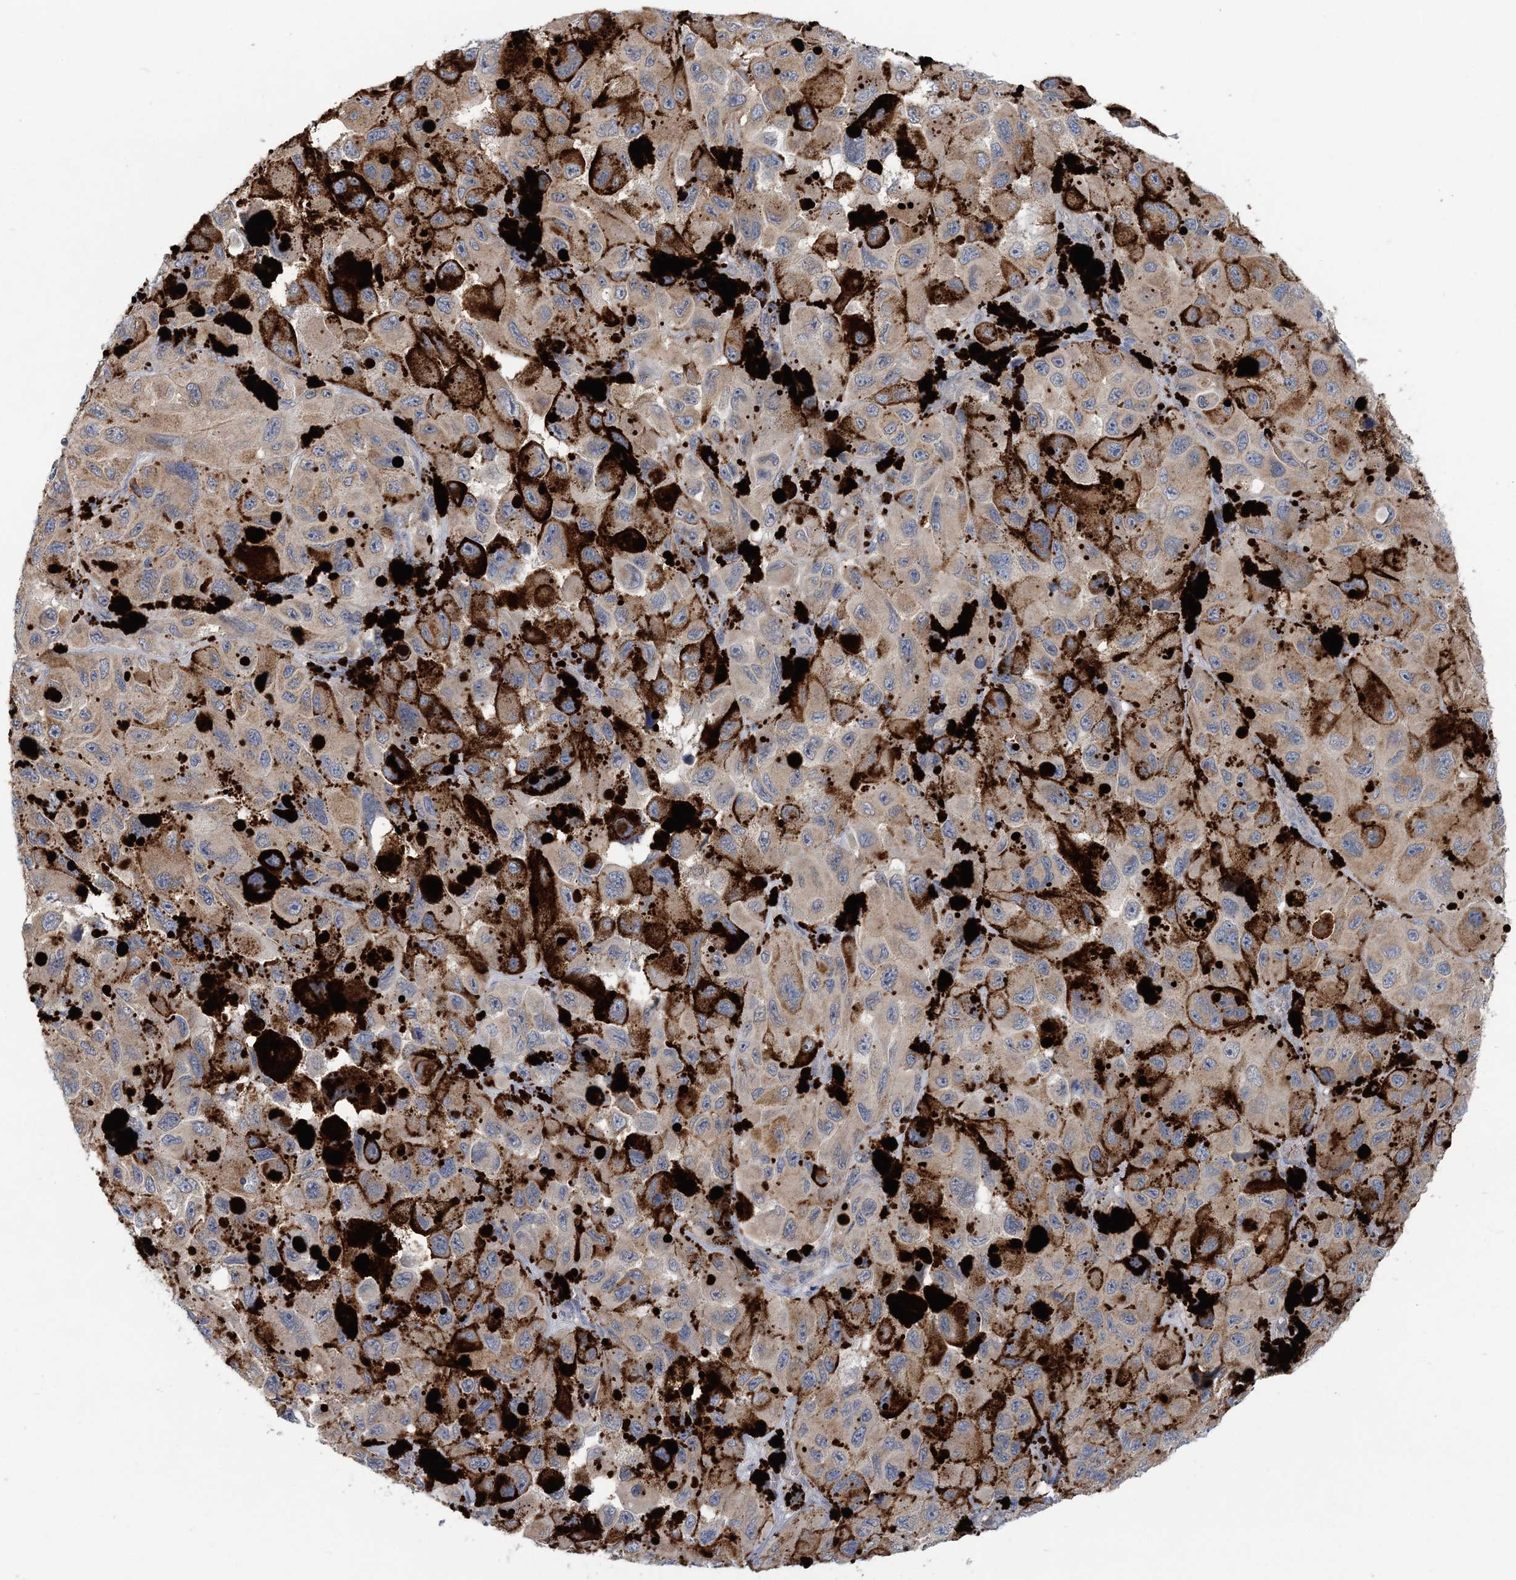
{"staining": {"intensity": "weak", "quantity": "25%-75%", "location": "cytoplasmic/membranous"}, "tissue": "melanoma", "cell_type": "Tumor cells", "image_type": "cancer", "snomed": [{"axis": "morphology", "description": "Malignant melanoma, NOS"}, {"axis": "topography", "description": "Skin"}], "caption": "Immunohistochemistry (IHC) (DAB (3,3'-diaminobenzidine)) staining of malignant melanoma shows weak cytoplasmic/membranous protein expression in about 25%-75% of tumor cells. (DAB IHC, brown staining for protein, blue staining for nuclei).", "gene": "RNF25", "patient": {"sex": "female", "age": 73}}